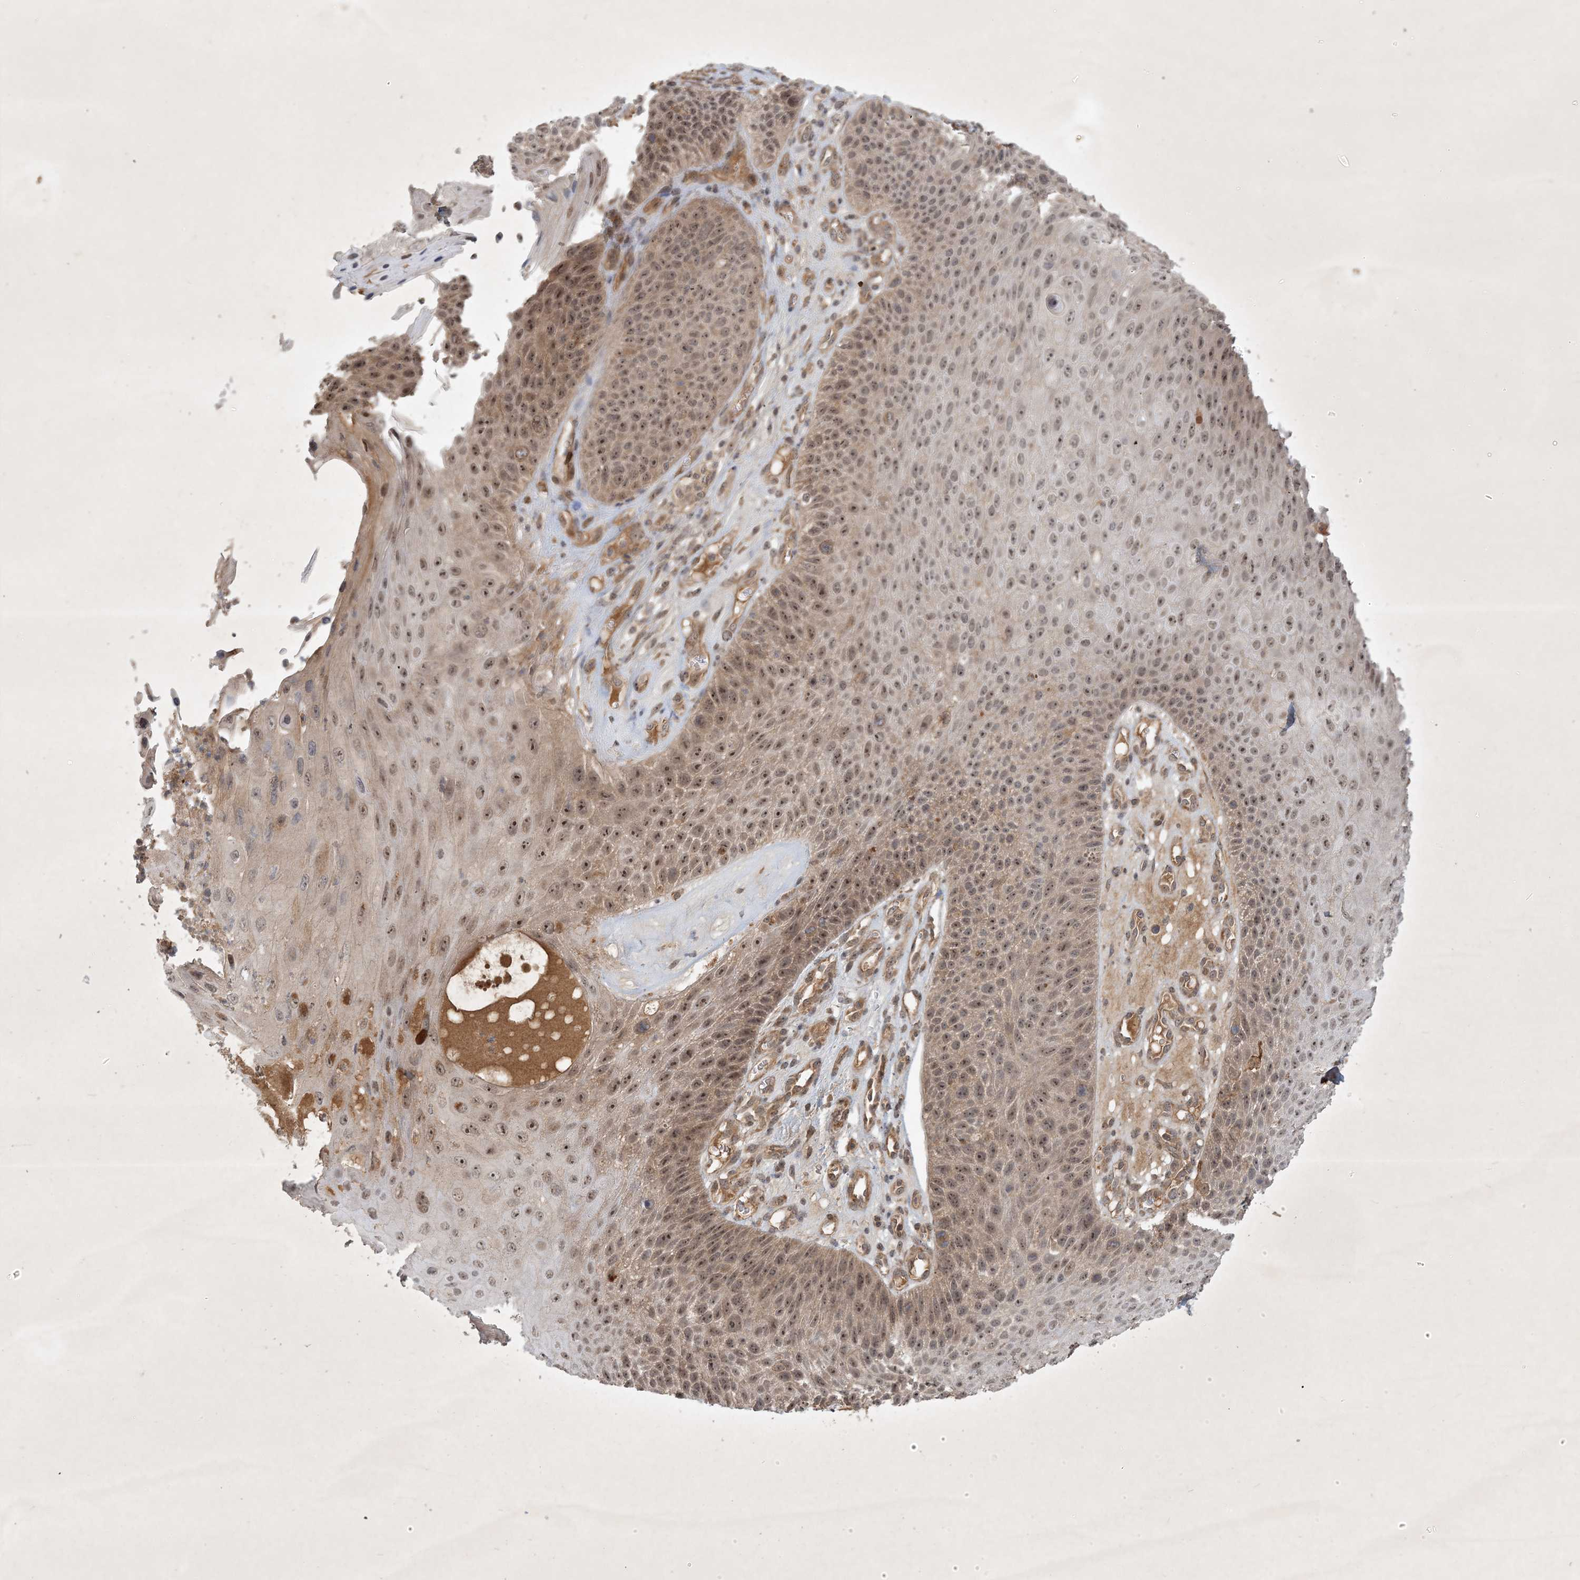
{"staining": {"intensity": "moderate", "quantity": "25%-75%", "location": "cytoplasmic/membranous,nuclear"}, "tissue": "skin cancer", "cell_type": "Tumor cells", "image_type": "cancer", "snomed": [{"axis": "morphology", "description": "Squamous cell carcinoma, NOS"}, {"axis": "topography", "description": "Skin"}], "caption": "Immunohistochemical staining of skin cancer demonstrates medium levels of moderate cytoplasmic/membranous and nuclear protein expression in about 25%-75% of tumor cells.", "gene": "ZCCHC4", "patient": {"sex": "female", "age": 88}}